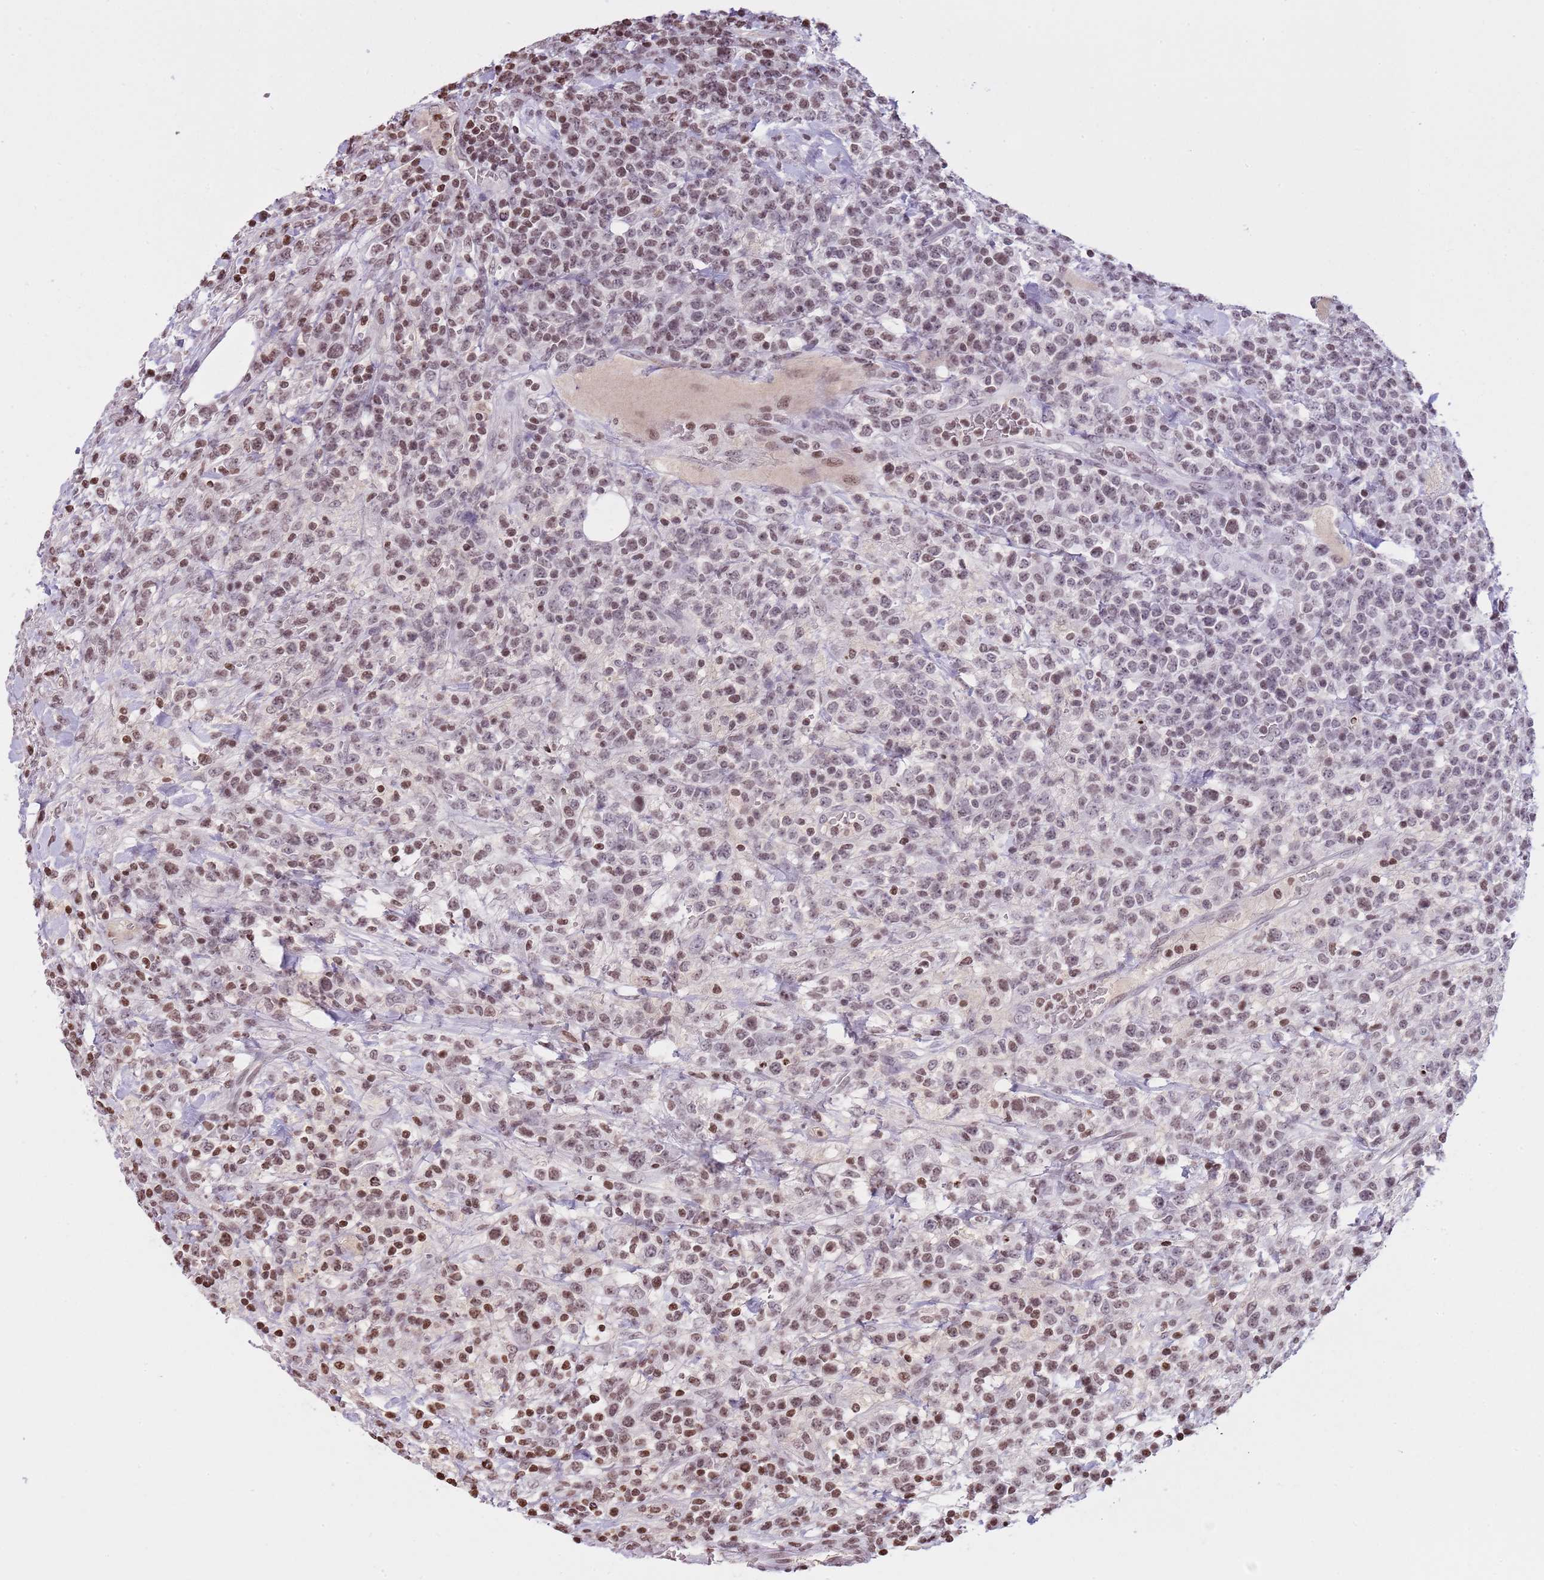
{"staining": {"intensity": "moderate", "quantity": "<25%", "location": "nuclear"}, "tissue": "lymphoma", "cell_type": "Tumor cells", "image_type": "cancer", "snomed": [{"axis": "morphology", "description": "Malignant lymphoma, non-Hodgkin's type, High grade"}, {"axis": "topography", "description": "Colon"}], "caption": "The immunohistochemical stain highlights moderate nuclear expression in tumor cells of lymphoma tissue.", "gene": "KPNA3", "patient": {"sex": "female", "age": 53}}